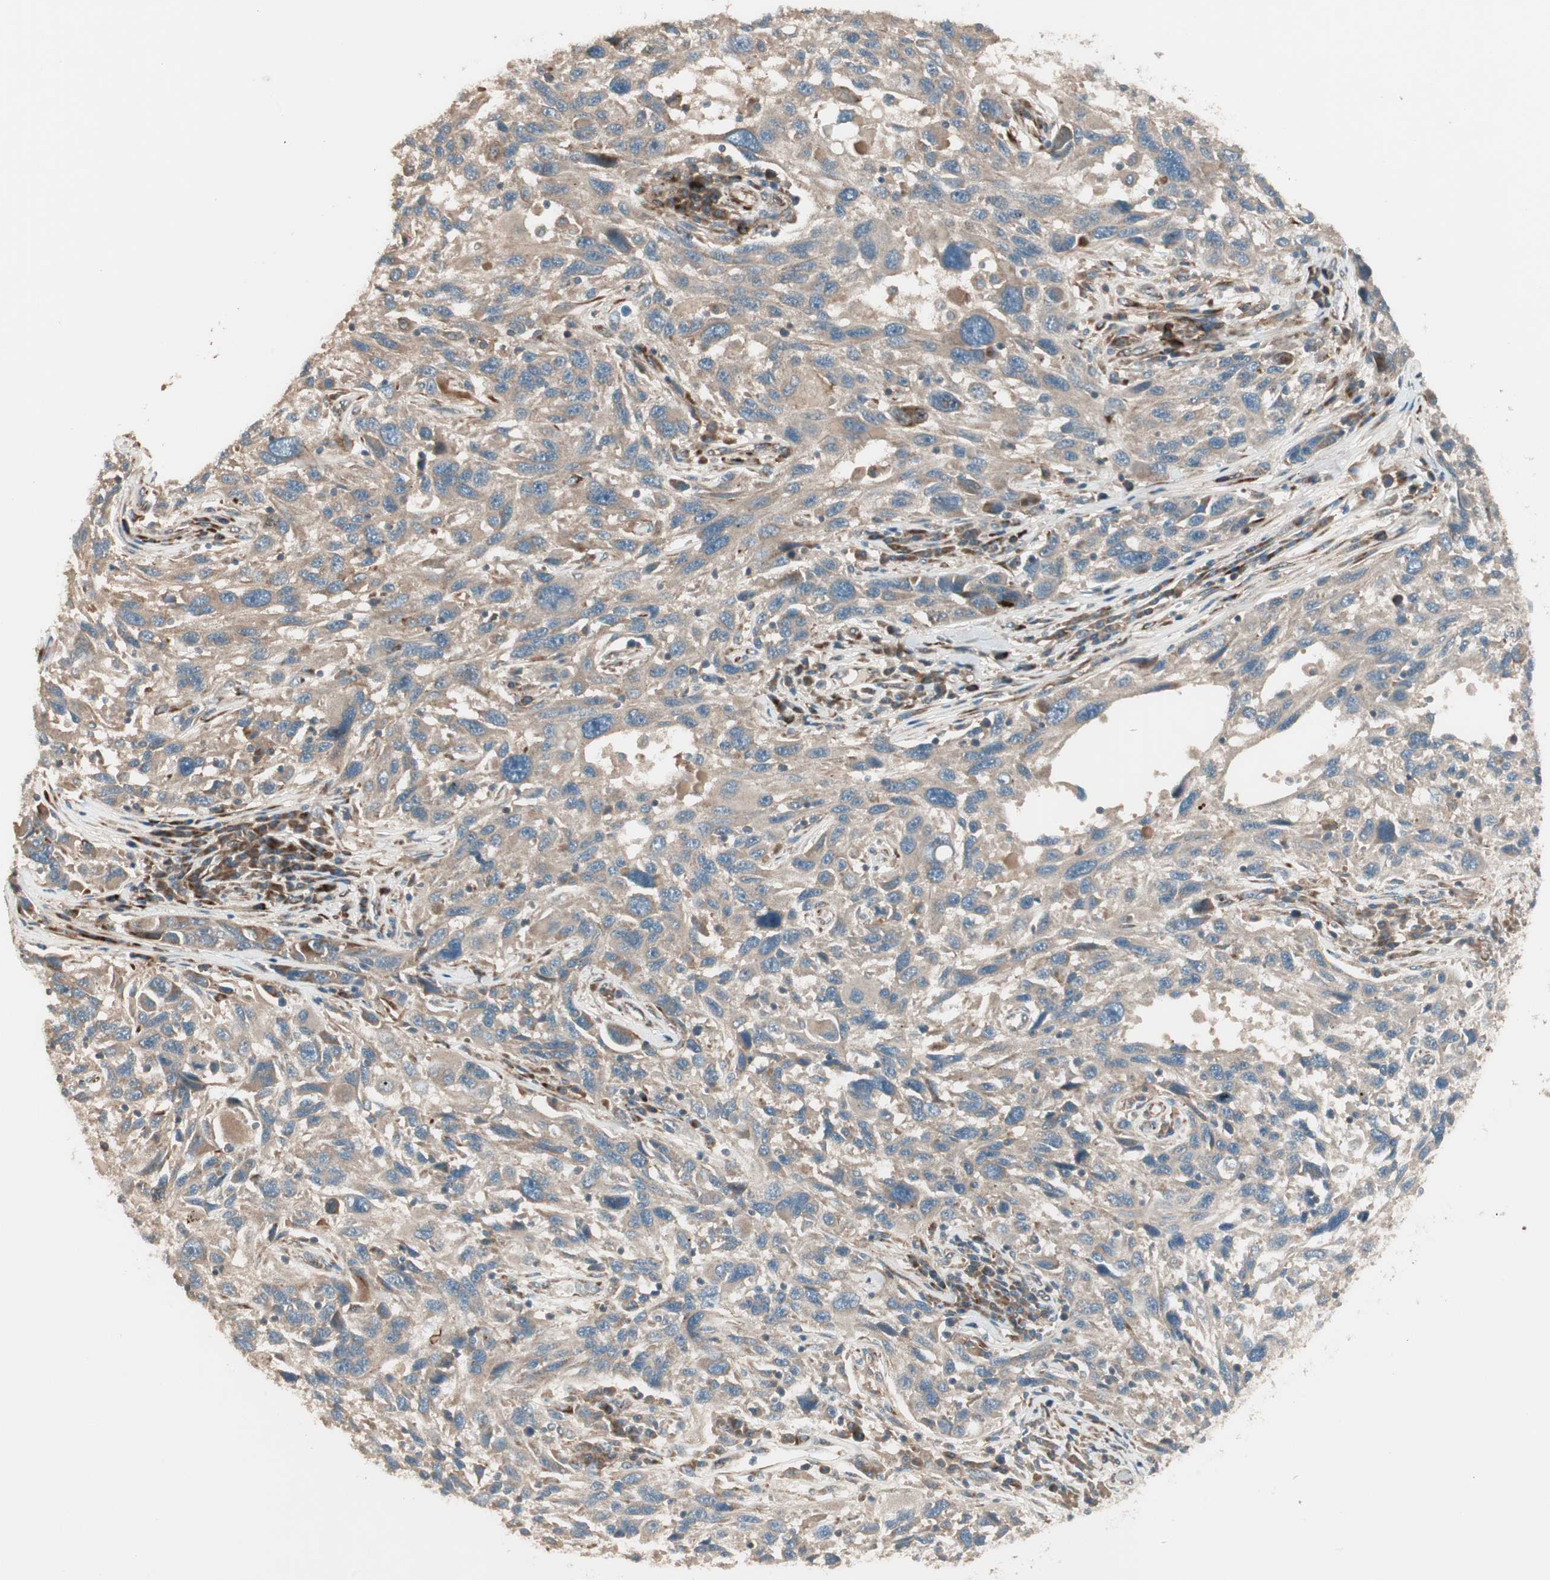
{"staining": {"intensity": "weak", "quantity": ">75%", "location": "cytoplasmic/membranous"}, "tissue": "melanoma", "cell_type": "Tumor cells", "image_type": "cancer", "snomed": [{"axis": "morphology", "description": "Malignant melanoma, NOS"}, {"axis": "topography", "description": "Skin"}], "caption": "This is an image of immunohistochemistry staining of malignant melanoma, which shows weak positivity in the cytoplasmic/membranous of tumor cells.", "gene": "PPP2R5E", "patient": {"sex": "male", "age": 53}}